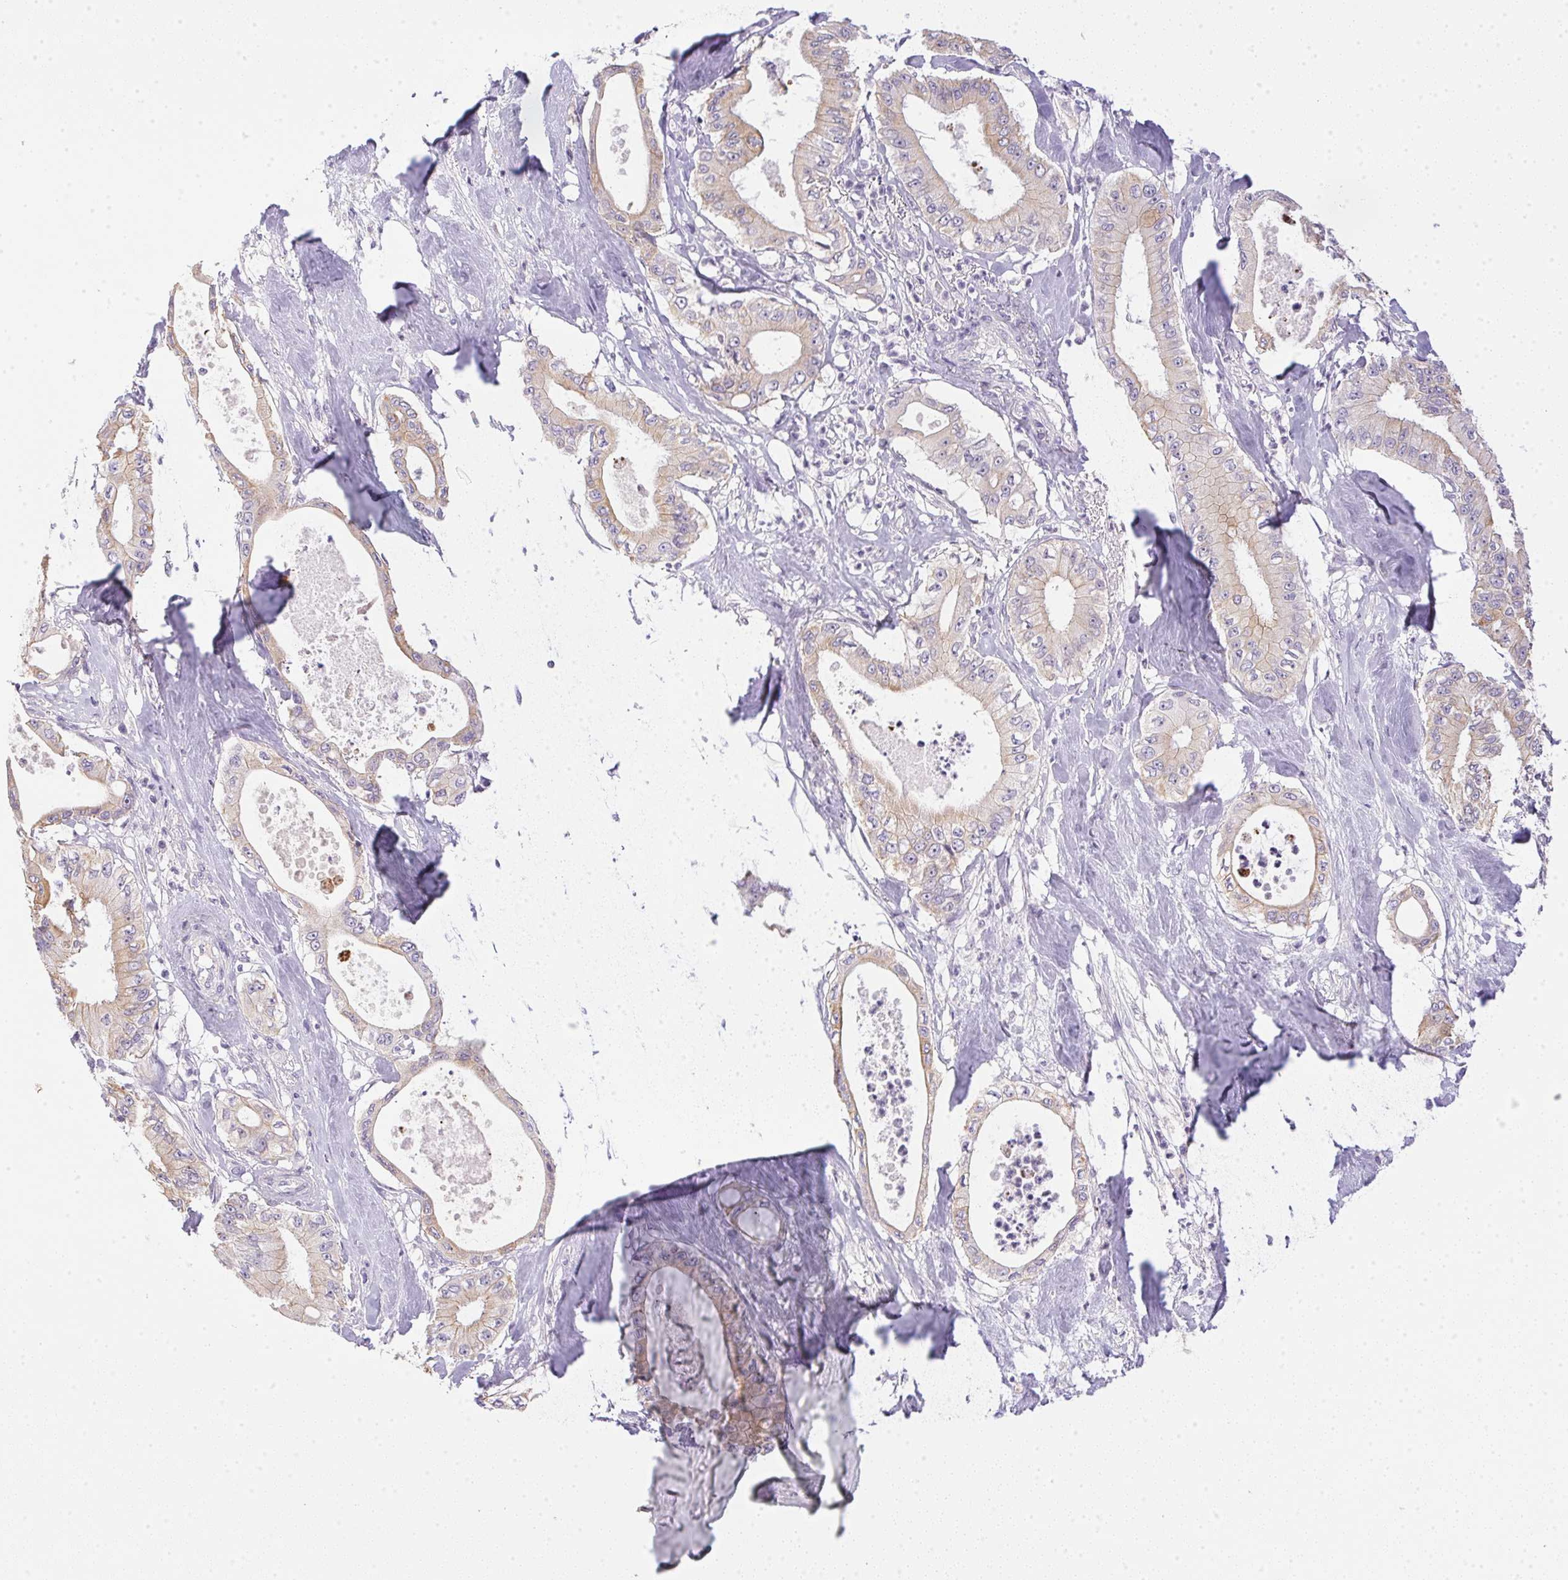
{"staining": {"intensity": "weak", "quantity": "<25%", "location": "cytoplasmic/membranous"}, "tissue": "pancreatic cancer", "cell_type": "Tumor cells", "image_type": "cancer", "snomed": [{"axis": "morphology", "description": "Adenocarcinoma, NOS"}, {"axis": "topography", "description": "Pancreas"}], "caption": "Tumor cells are negative for brown protein staining in adenocarcinoma (pancreatic).", "gene": "SLC17A7", "patient": {"sex": "male", "age": 71}}